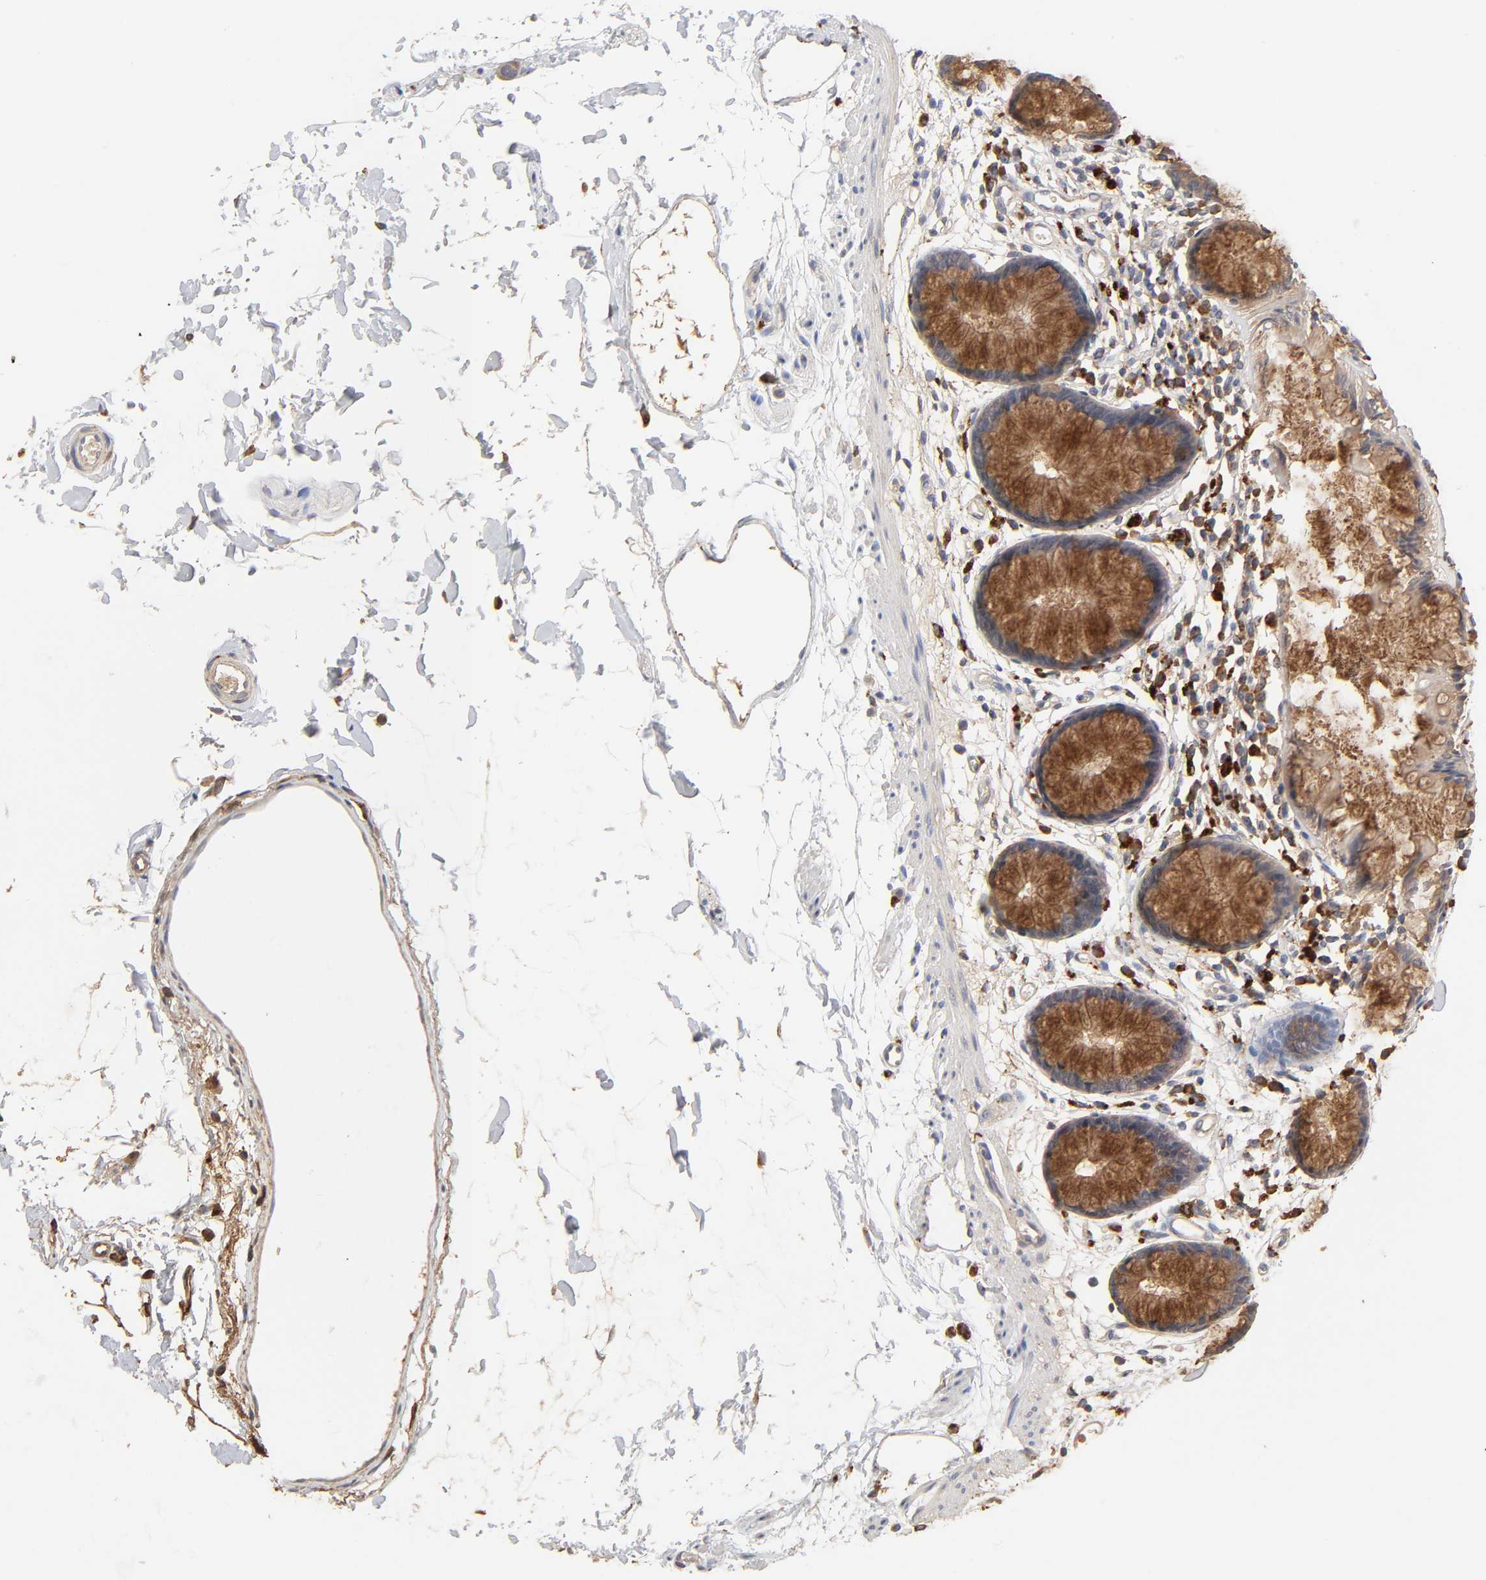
{"staining": {"intensity": "moderate", "quantity": ">75%", "location": "cytoplasmic/membranous"}, "tissue": "rectum", "cell_type": "Glandular cells", "image_type": "normal", "snomed": [{"axis": "morphology", "description": "Normal tissue, NOS"}, {"axis": "topography", "description": "Rectum"}], "caption": "Protein expression analysis of benign human rectum reveals moderate cytoplasmic/membranous positivity in approximately >75% of glandular cells. (IHC, brightfield microscopy, high magnification).", "gene": "EIF4G2", "patient": {"sex": "female", "age": 66}}